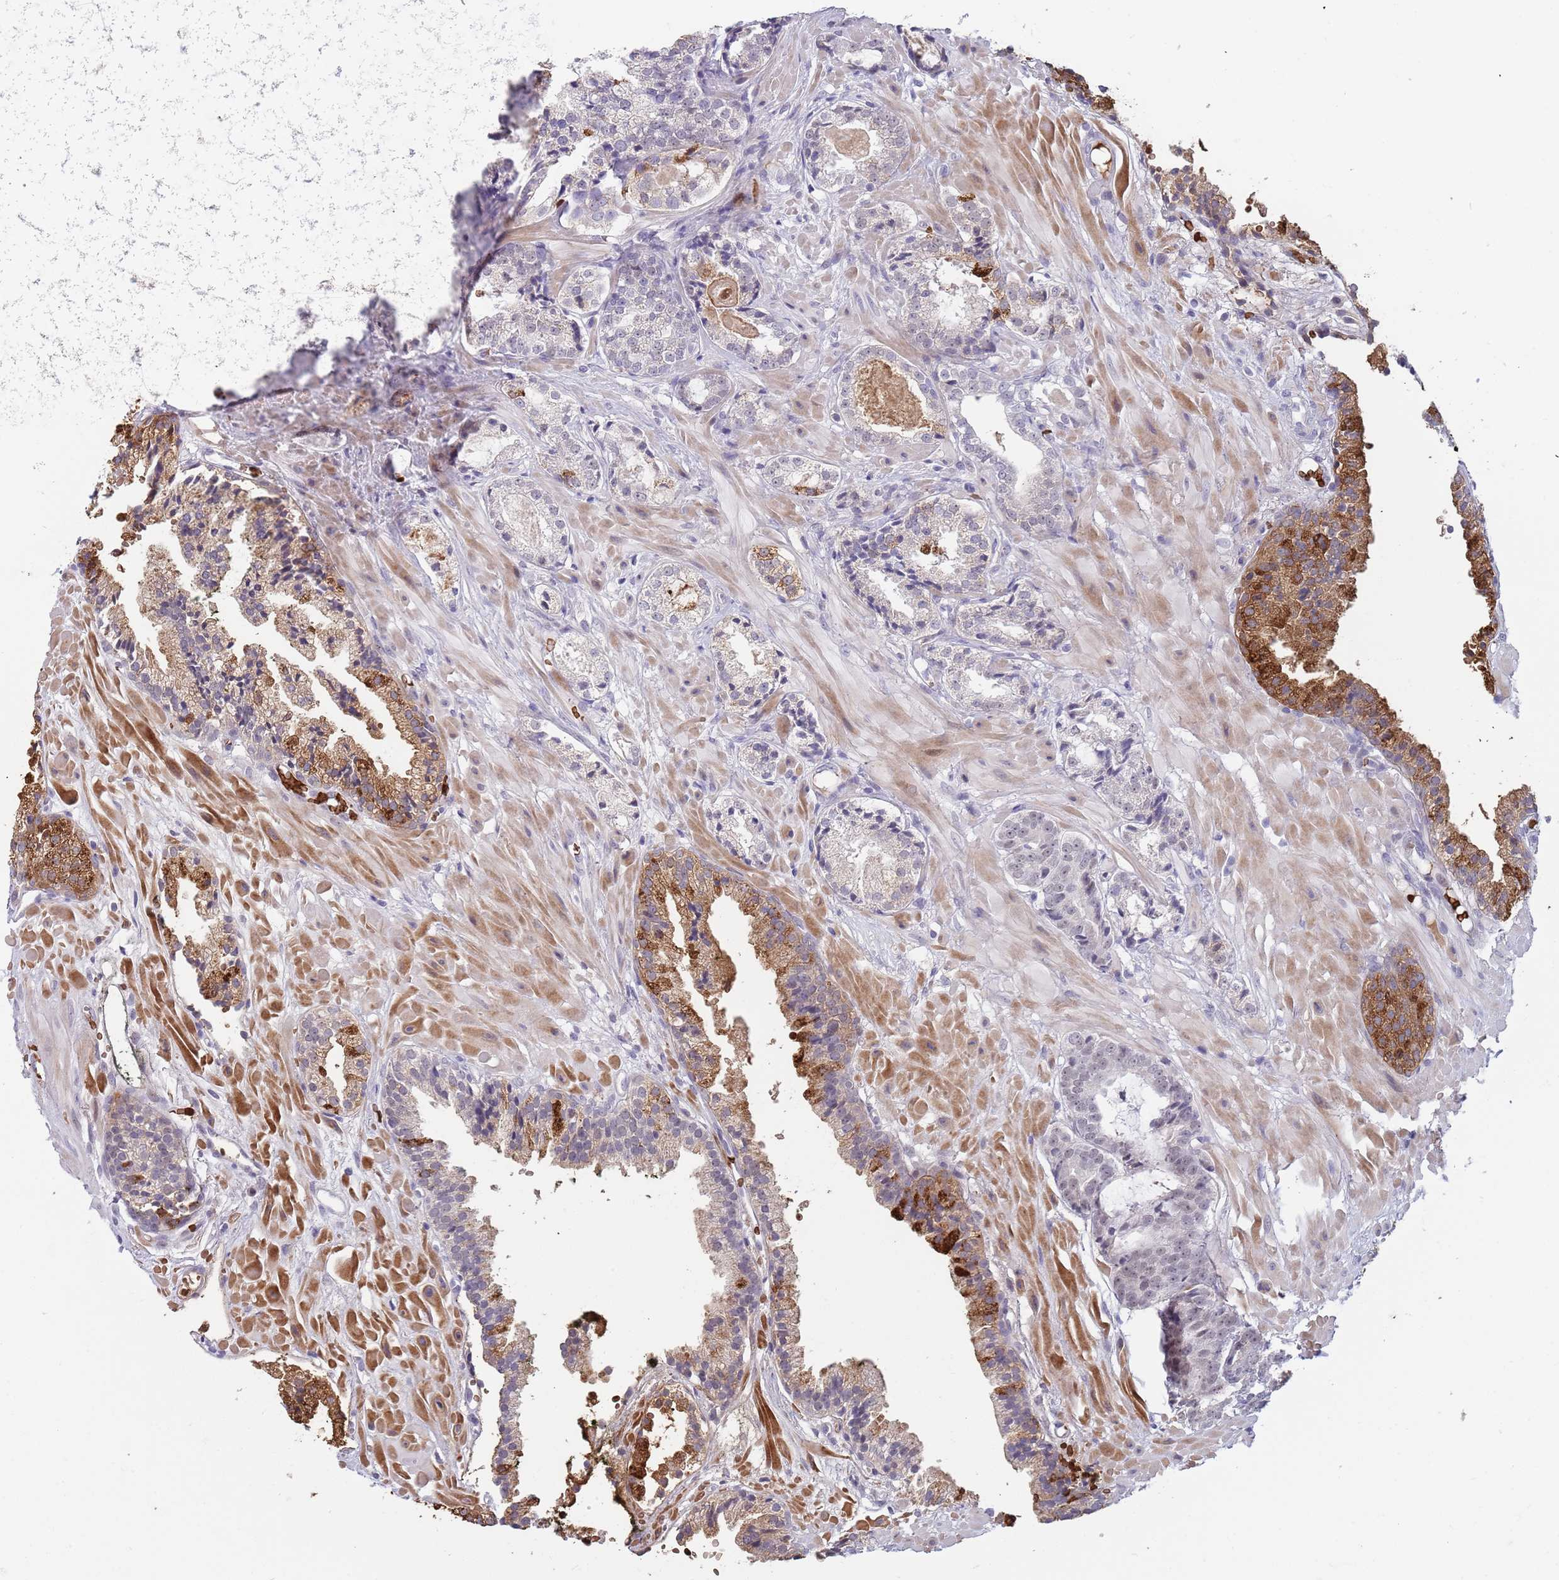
{"staining": {"intensity": "negative", "quantity": "none", "location": "none"}, "tissue": "prostate cancer", "cell_type": "Tumor cells", "image_type": "cancer", "snomed": [{"axis": "morphology", "description": "Adenocarcinoma, High grade"}, {"axis": "topography", "description": "Prostate"}], "caption": "This is an IHC photomicrograph of human prostate adenocarcinoma (high-grade). There is no staining in tumor cells.", "gene": "LYPD6B", "patient": {"sex": "male", "age": 71}}